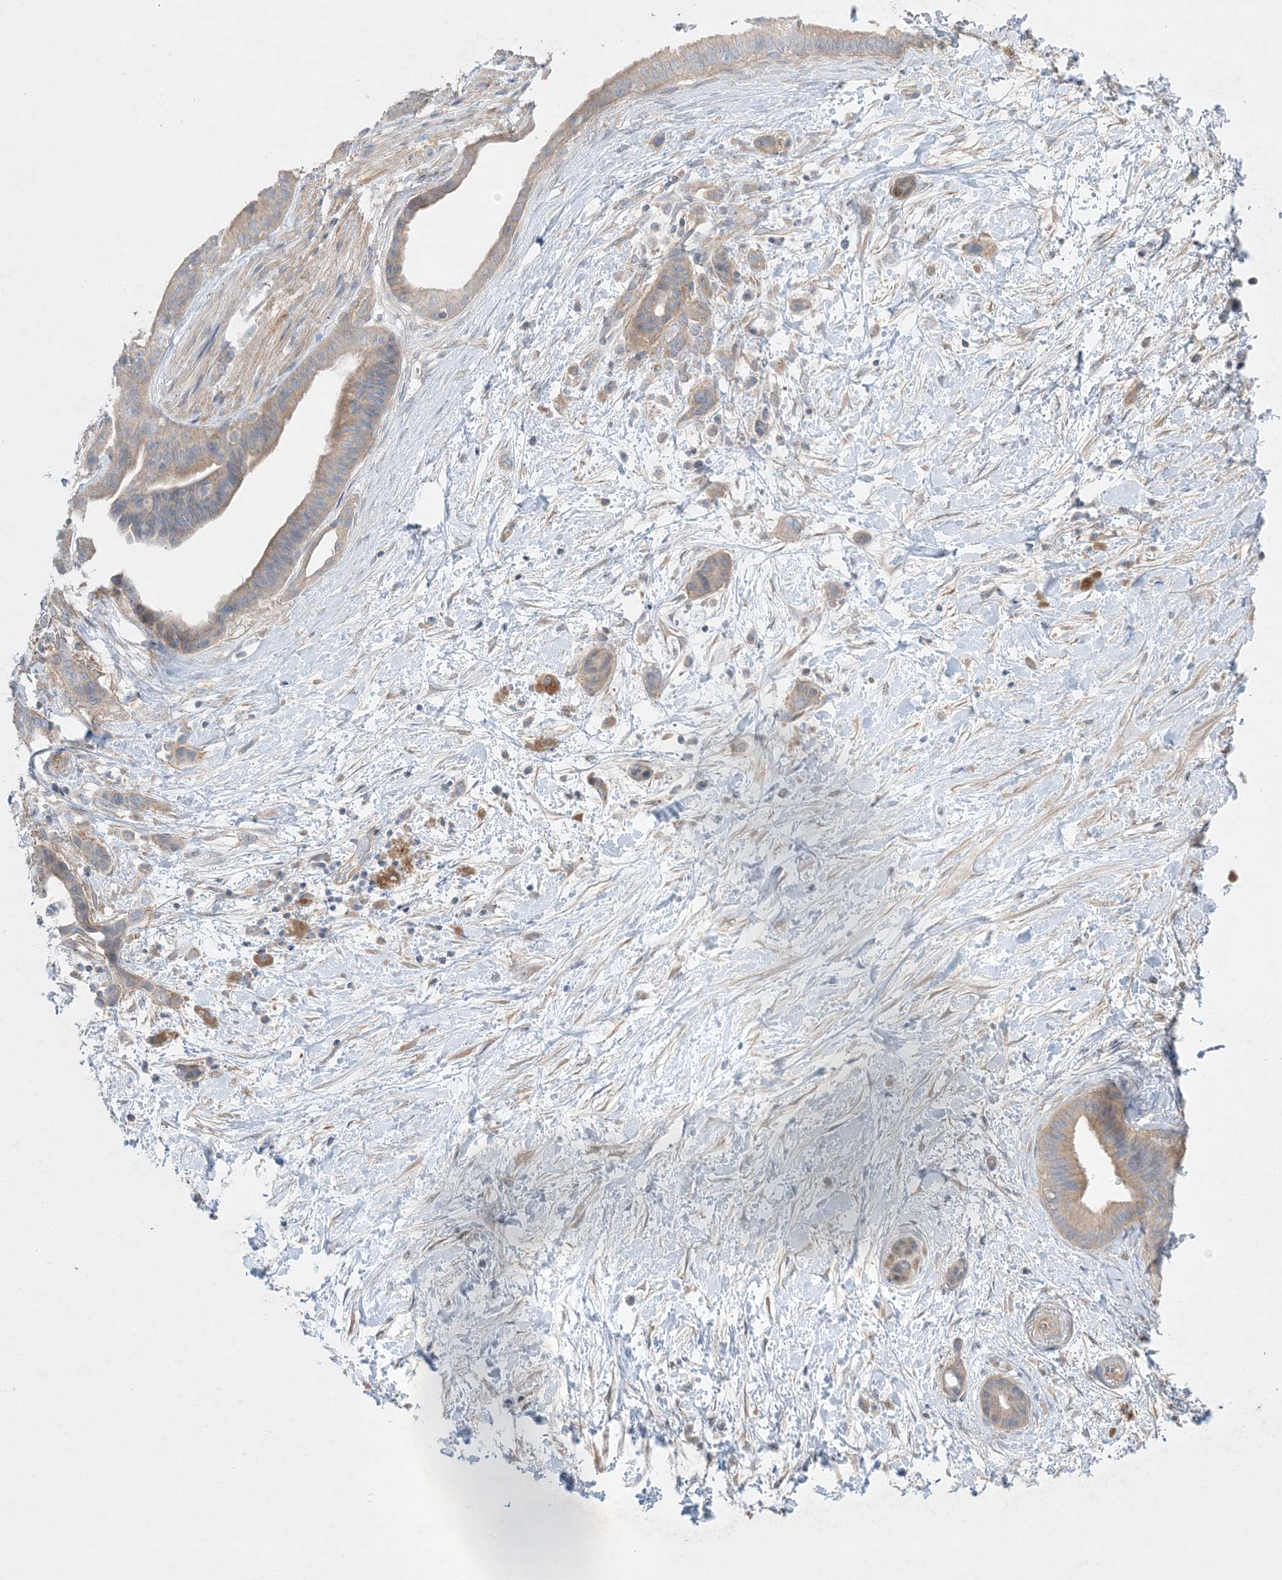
{"staining": {"intensity": "weak", "quantity": "25%-75%", "location": "cytoplasmic/membranous"}, "tissue": "pancreatic cancer", "cell_type": "Tumor cells", "image_type": "cancer", "snomed": [{"axis": "morphology", "description": "Normal tissue, NOS"}, {"axis": "morphology", "description": "Adenocarcinoma, NOS"}, {"axis": "topography", "description": "Pancreas"}, {"axis": "topography", "description": "Peripheral nerve tissue"}], "caption": "Immunohistochemistry (IHC) histopathology image of human adenocarcinoma (pancreatic) stained for a protein (brown), which displays low levels of weak cytoplasmic/membranous positivity in about 25%-75% of tumor cells.", "gene": "ARHGEF9", "patient": {"sex": "female", "age": 63}}